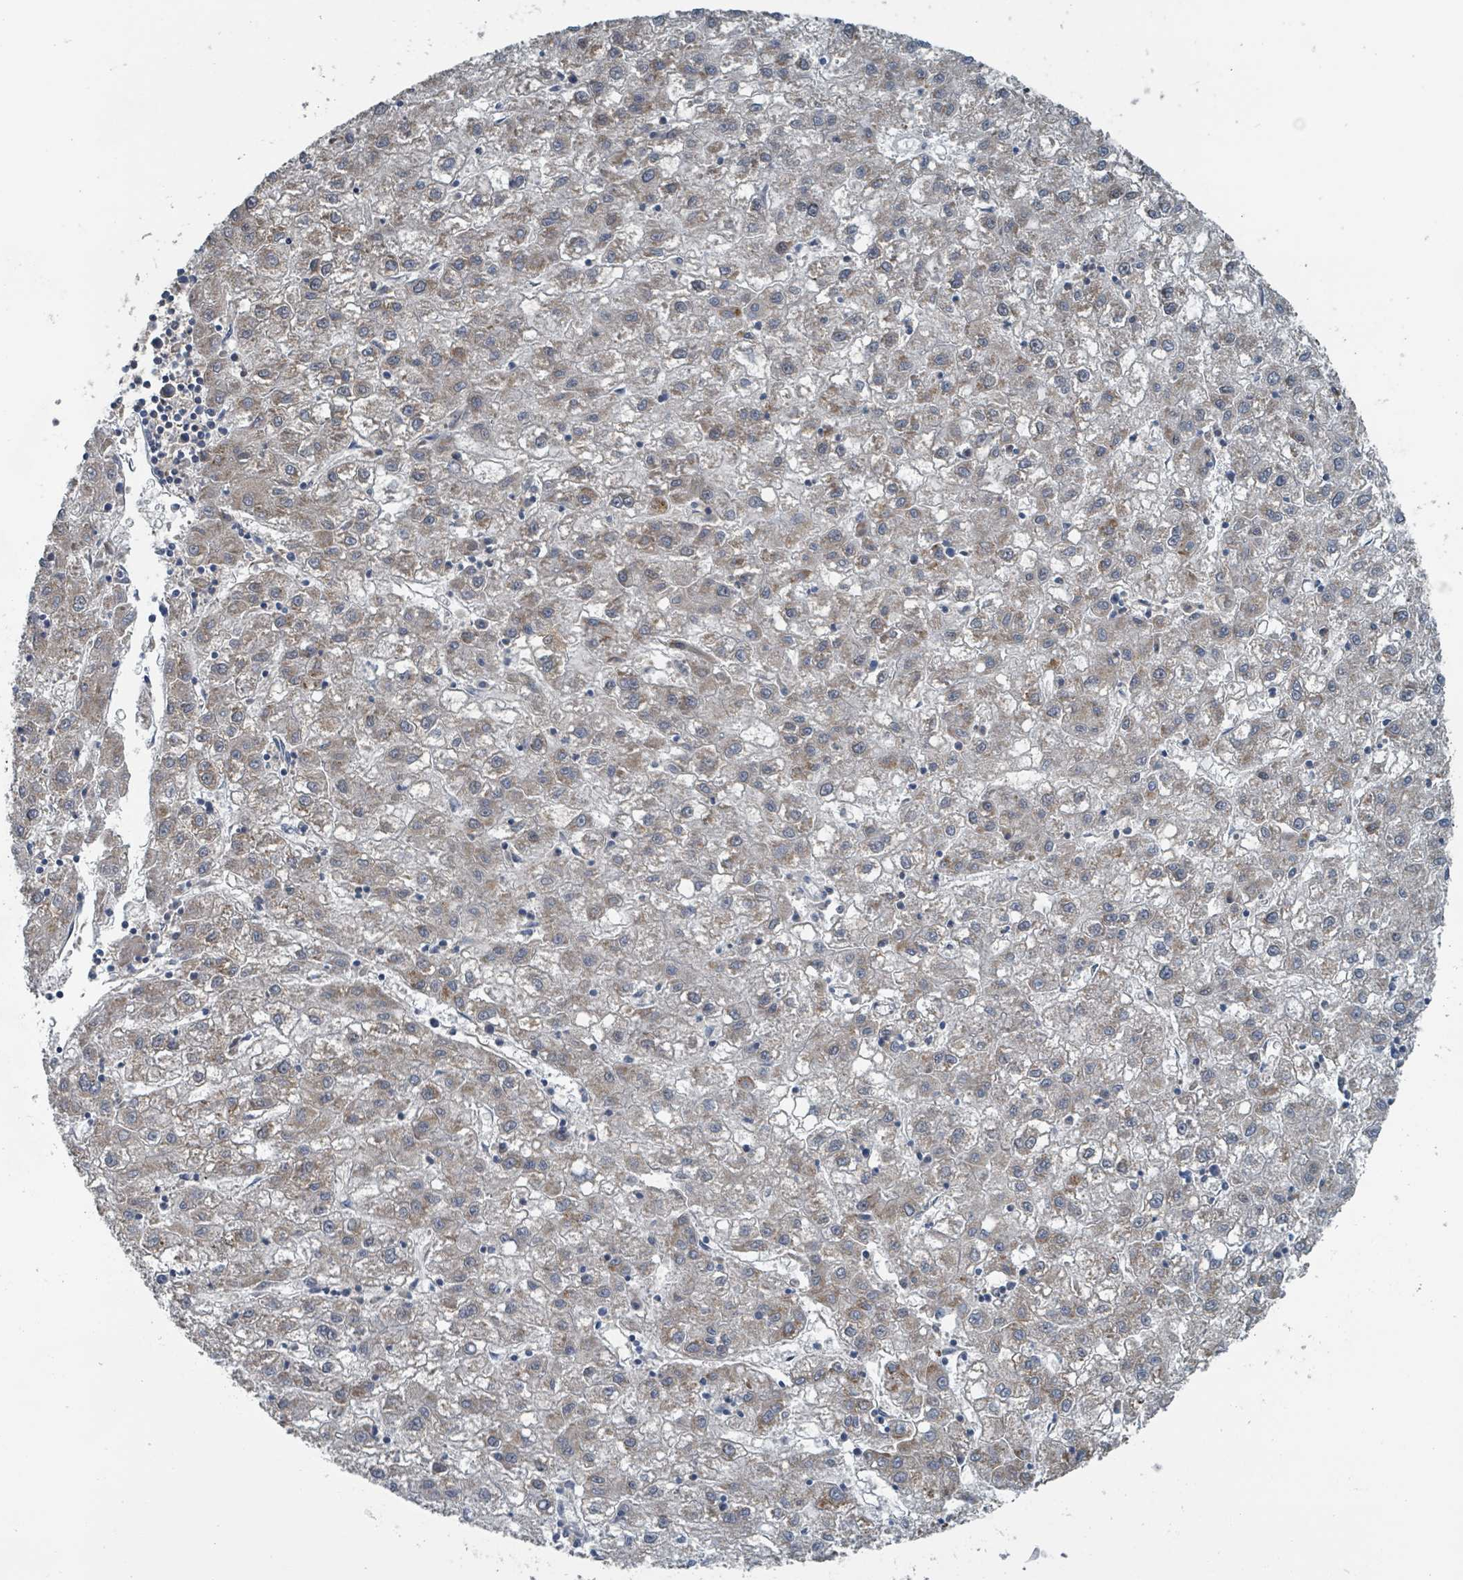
{"staining": {"intensity": "weak", "quantity": ">75%", "location": "cytoplasmic/membranous"}, "tissue": "liver cancer", "cell_type": "Tumor cells", "image_type": "cancer", "snomed": [{"axis": "morphology", "description": "Carcinoma, Hepatocellular, NOS"}, {"axis": "topography", "description": "Liver"}], "caption": "Weak cytoplasmic/membranous protein positivity is identified in approximately >75% of tumor cells in liver cancer (hepatocellular carcinoma).", "gene": "ACBD4", "patient": {"sex": "male", "age": 72}}